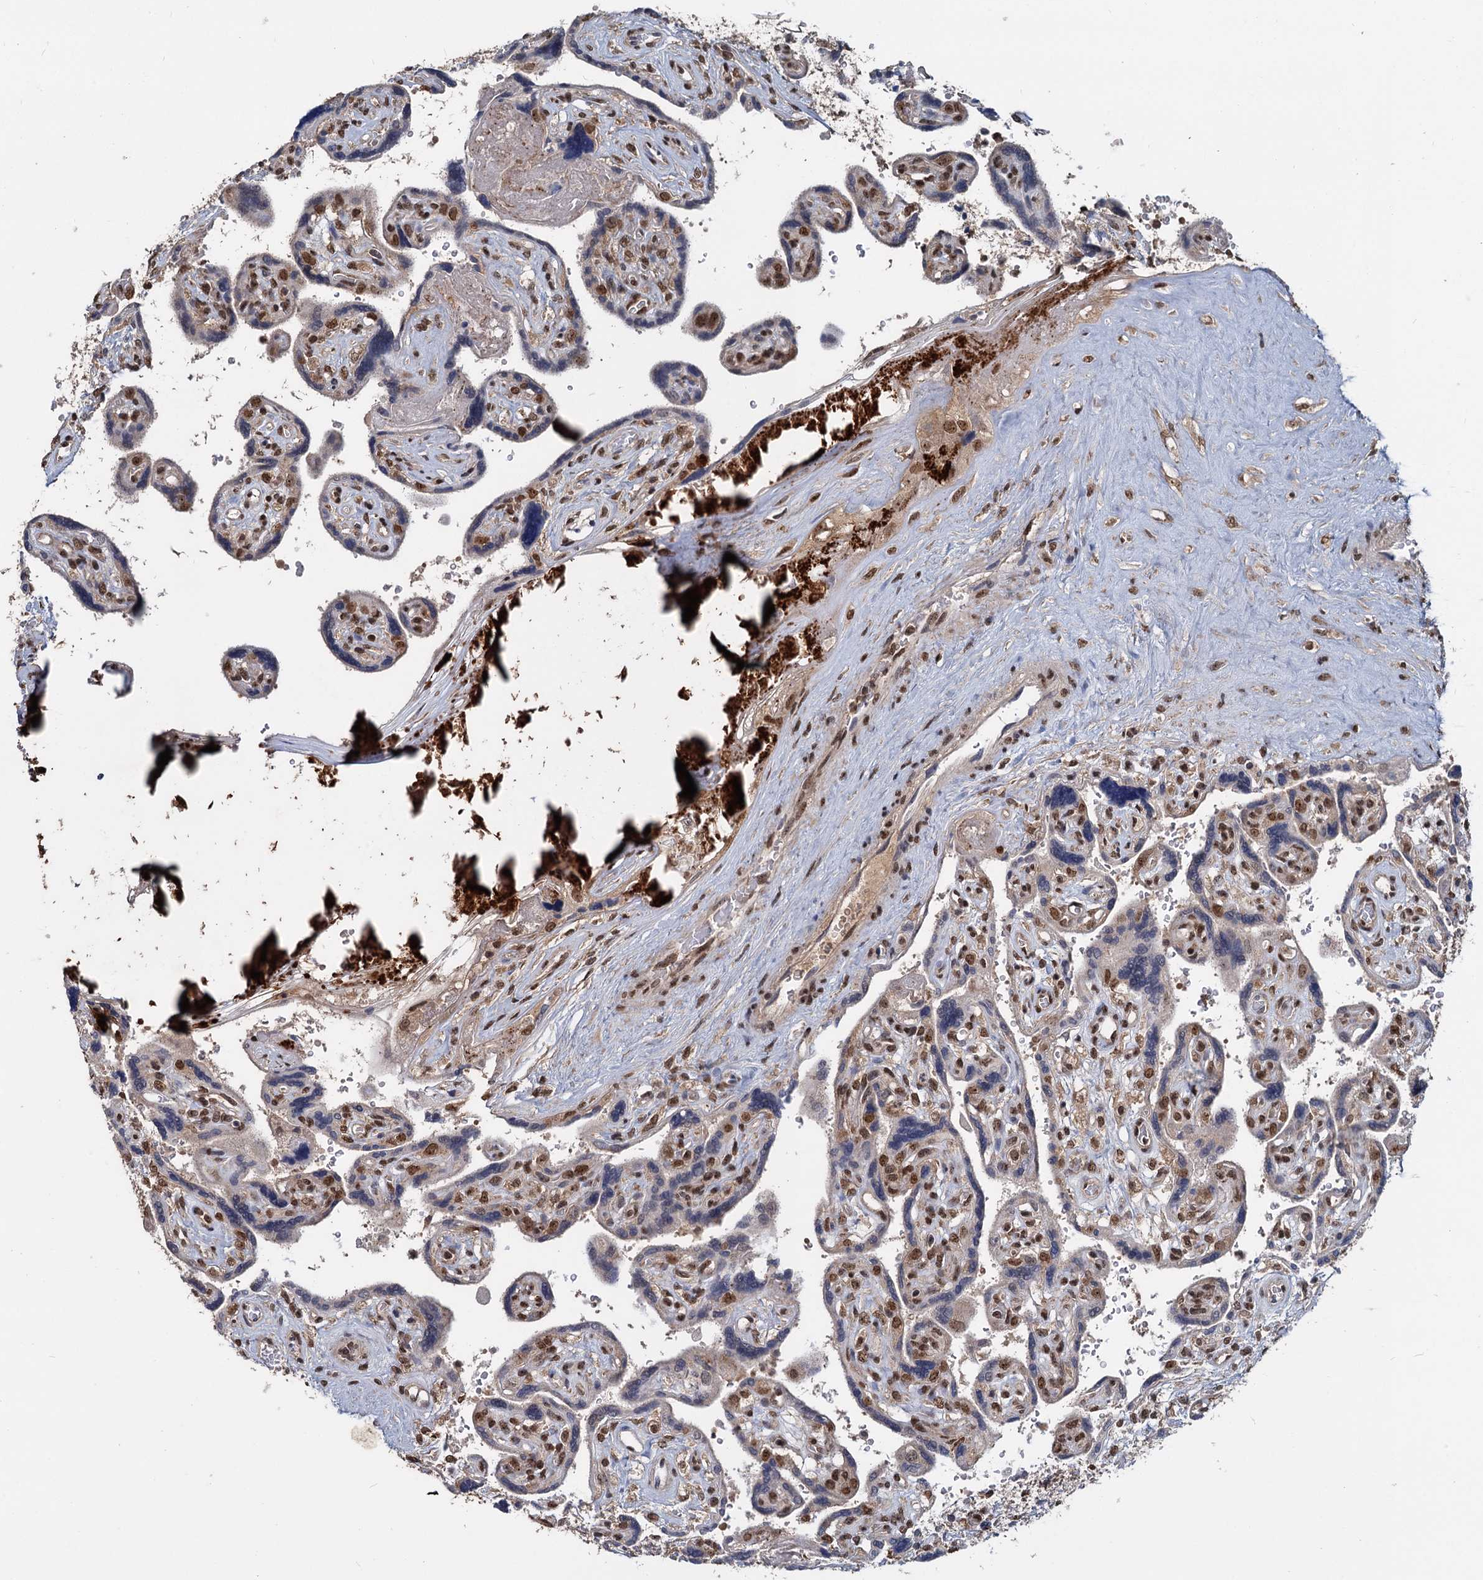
{"staining": {"intensity": "moderate", "quantity": "25%-75%", "location": "nuclear"}, "tissue": "placenta", "cell_type": "Trophoblastic cells", "image_type": "normal", "snomed": [{"axis": "morphology", "description": "Normal tissue, NOS"}, {"axis": "topography", "description": "Placenta"}], "caption": "About 25%-75% of trophoblastic cells in normal placenta reveal moderate nuclear protein staining as visualized by brown immunohistochemical staining.", "gene": "FAM216B", "patient": {"sex": "female", "age": 39}}